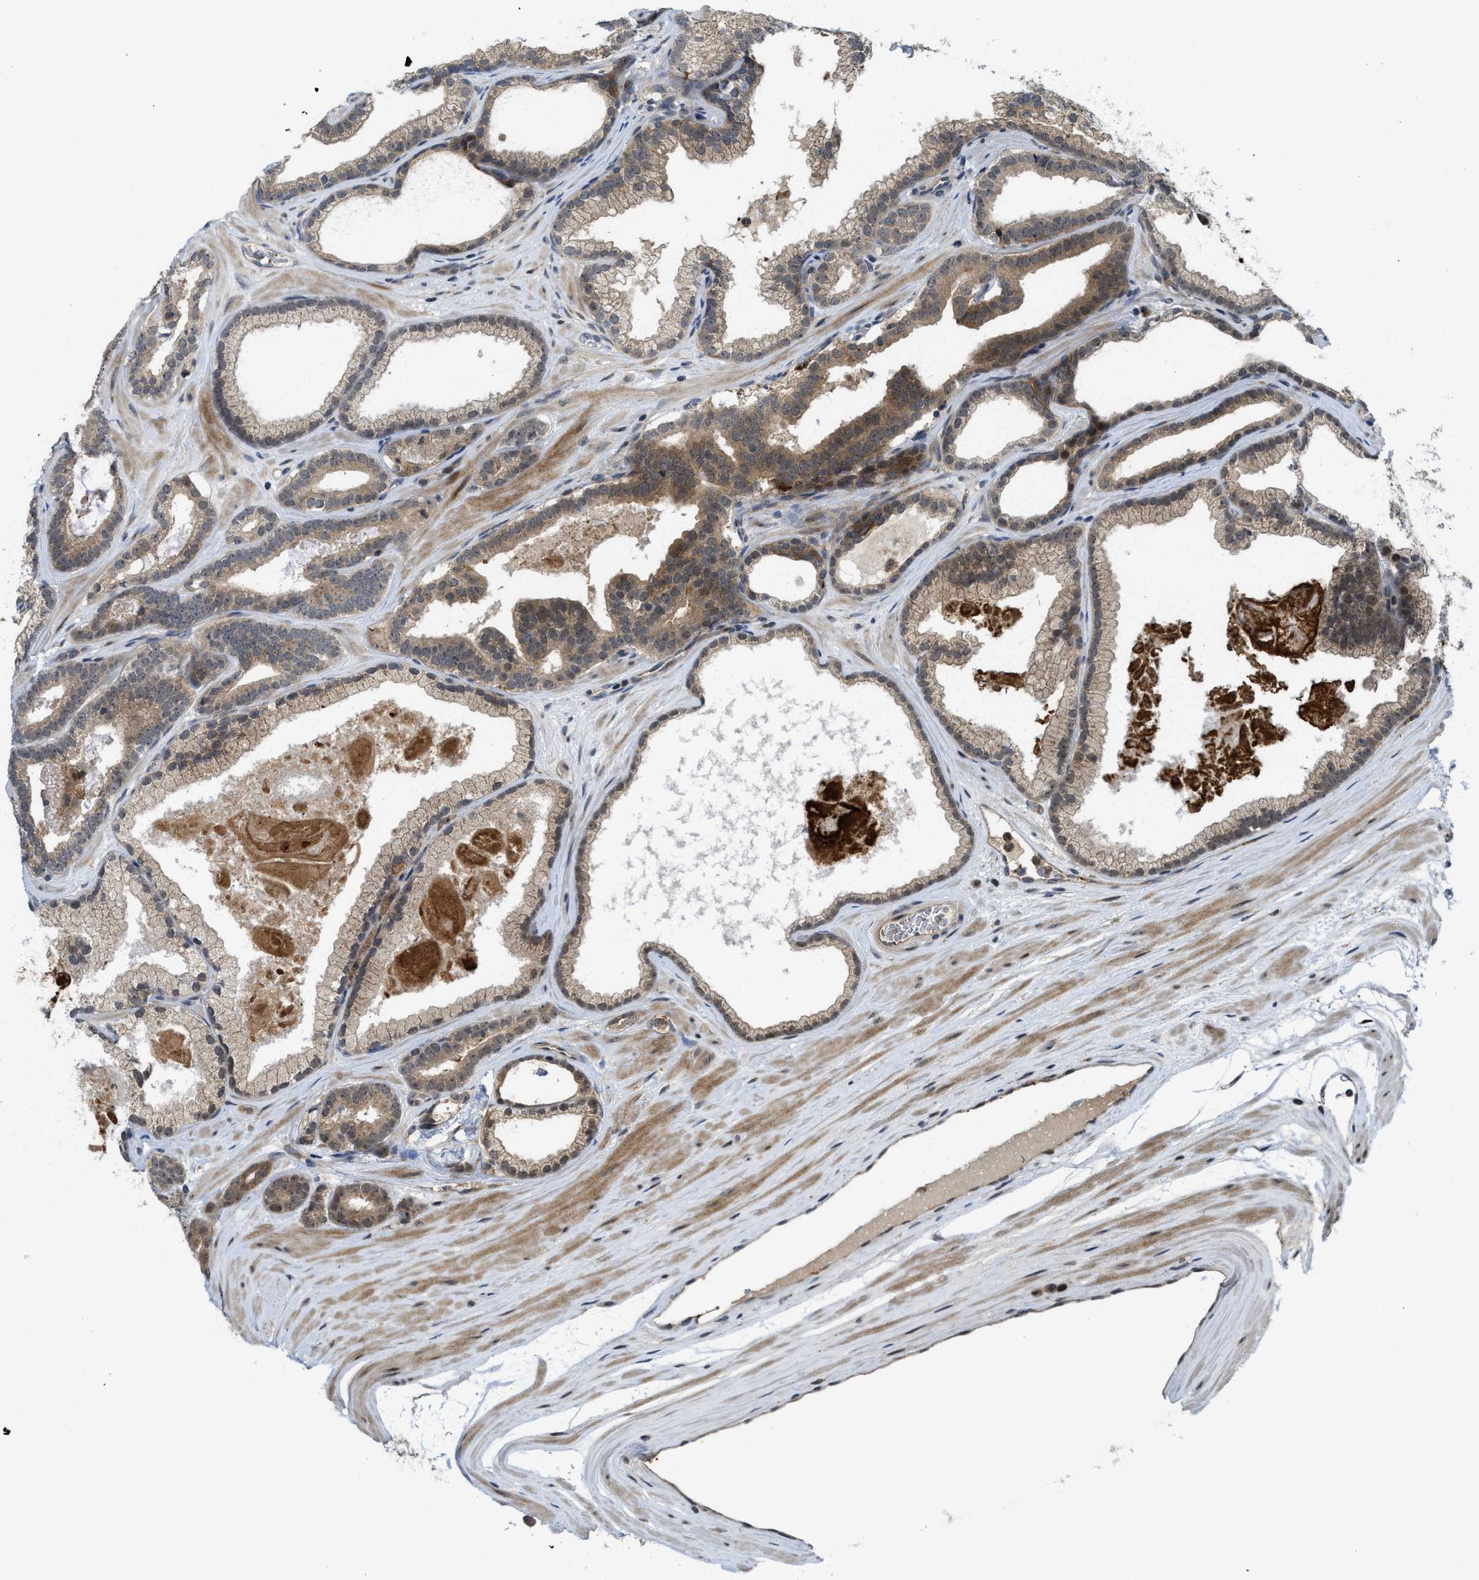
{"staining": {"intensity": "moderate", "quantity": ">75%", "location": "cytoplasmic/membranous"}, "tissue": "prostate cancer", "cell_type": "Tumor cells", "image_type": "cancer", "snomed": [{"axis": "morphology", "description": "Adenocarcinoma, High grade"}, {"axis": "topography", "description": "Prostate"}], "caption": "This image reveals immunohistochemistry staining of prostate cancer, with medium moderate cytoplasmic/membranous staining in approximately >75% of tumor cells.", "gene": "DNAJC28", "patient": {"sex": "male", "age": 60}}